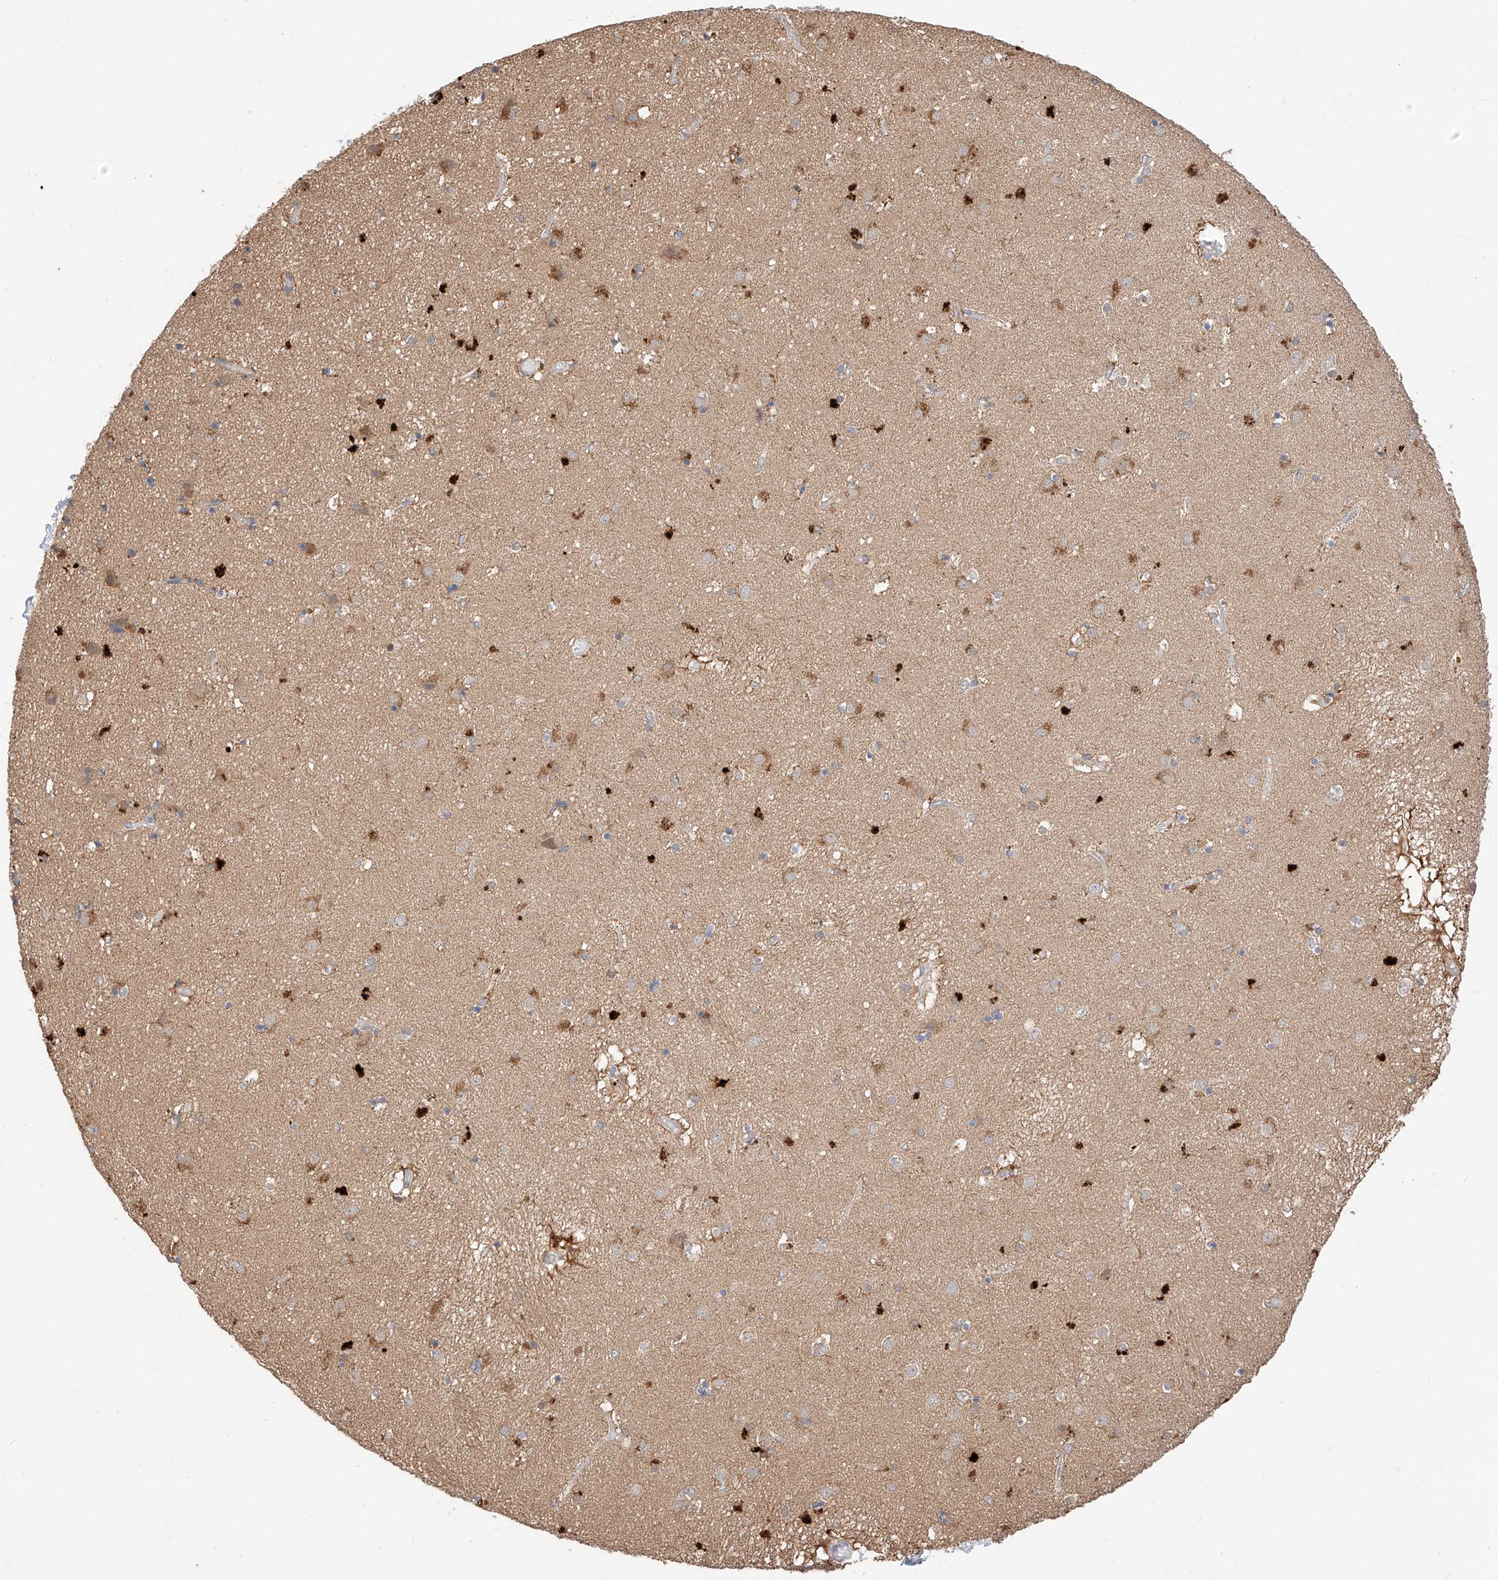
{"staining": {"intensity": "negative", "quantity": "none", "location": "none"}, "tissue": "caudate", "cell_type": "Glial cells", "image_type": "normal", "snomed": [{"axis": "morphology", "description": "Normal tissue, NOS"}, {"axis": "topography", "description": "Lateral ventricle wall"}], "caption": "Immunohistochemistry micrograph of unremarkable caudate stained for a protein (brown), which displays no staining in glial cells.", "gene": "ZSCAN4", "patient": {"sex": "male", "age": 70}}